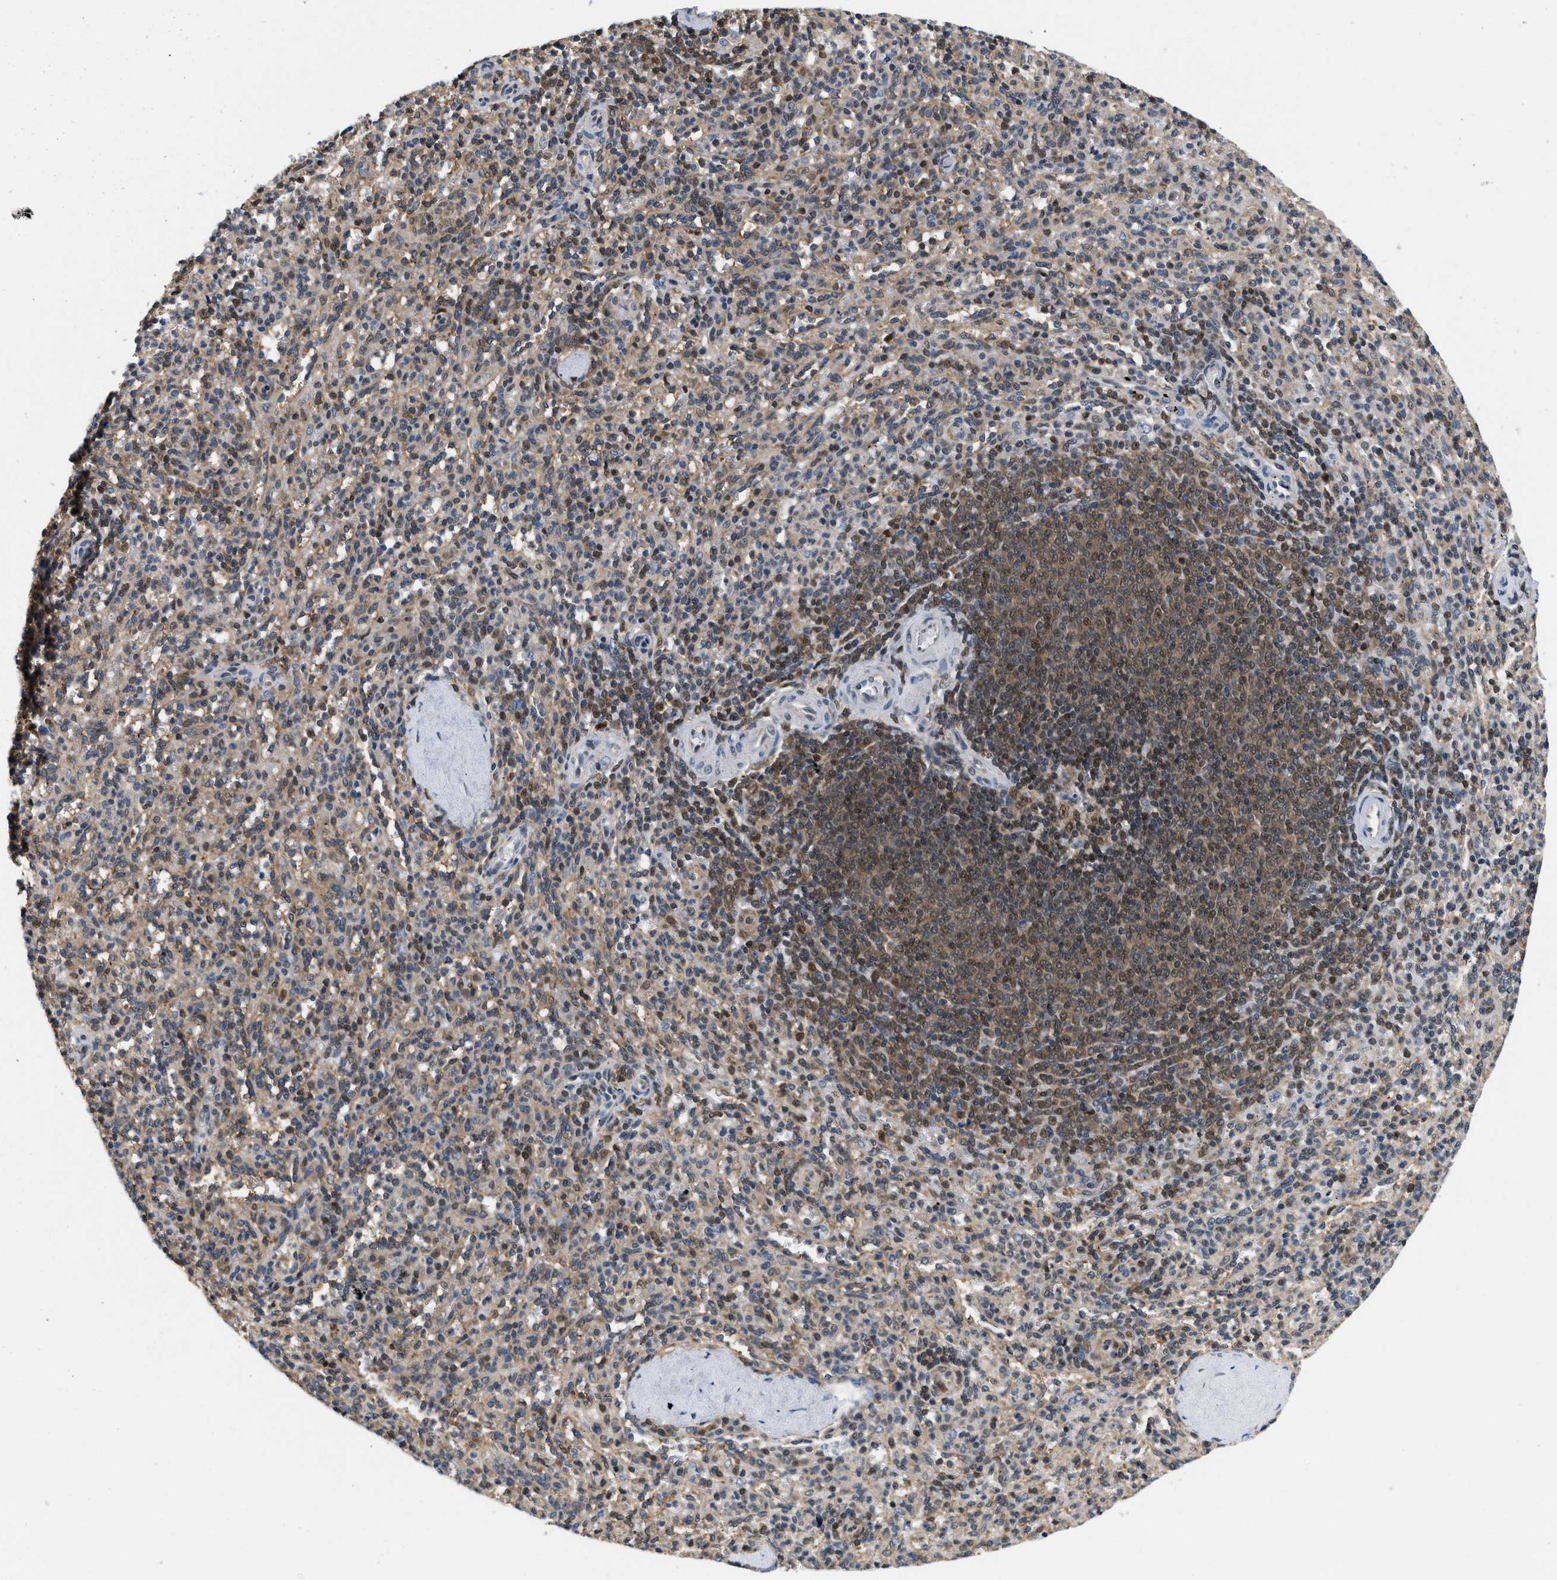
{"staining": {"intensity": "weak", "quantity": "<25%", "location": "nuclear"}, "tissue": "spleen", "cell_type": "Cells in red pulp", "image_type": "normal", "snomed": [{"axis": "morphology", "description": "Normal tissue, NOS"}, {"axis": "topography", "description": "Spleen"}], "caption": "This histopathology image is of normal spleen stained with immunohistochemistry (IHC) to label a protein in brown with the nuclei are counter-stained blue. There is no positivity in cells in red pulp.", "gene": "ATF7IP", "patient": {"sex": "male", "age": 36}}